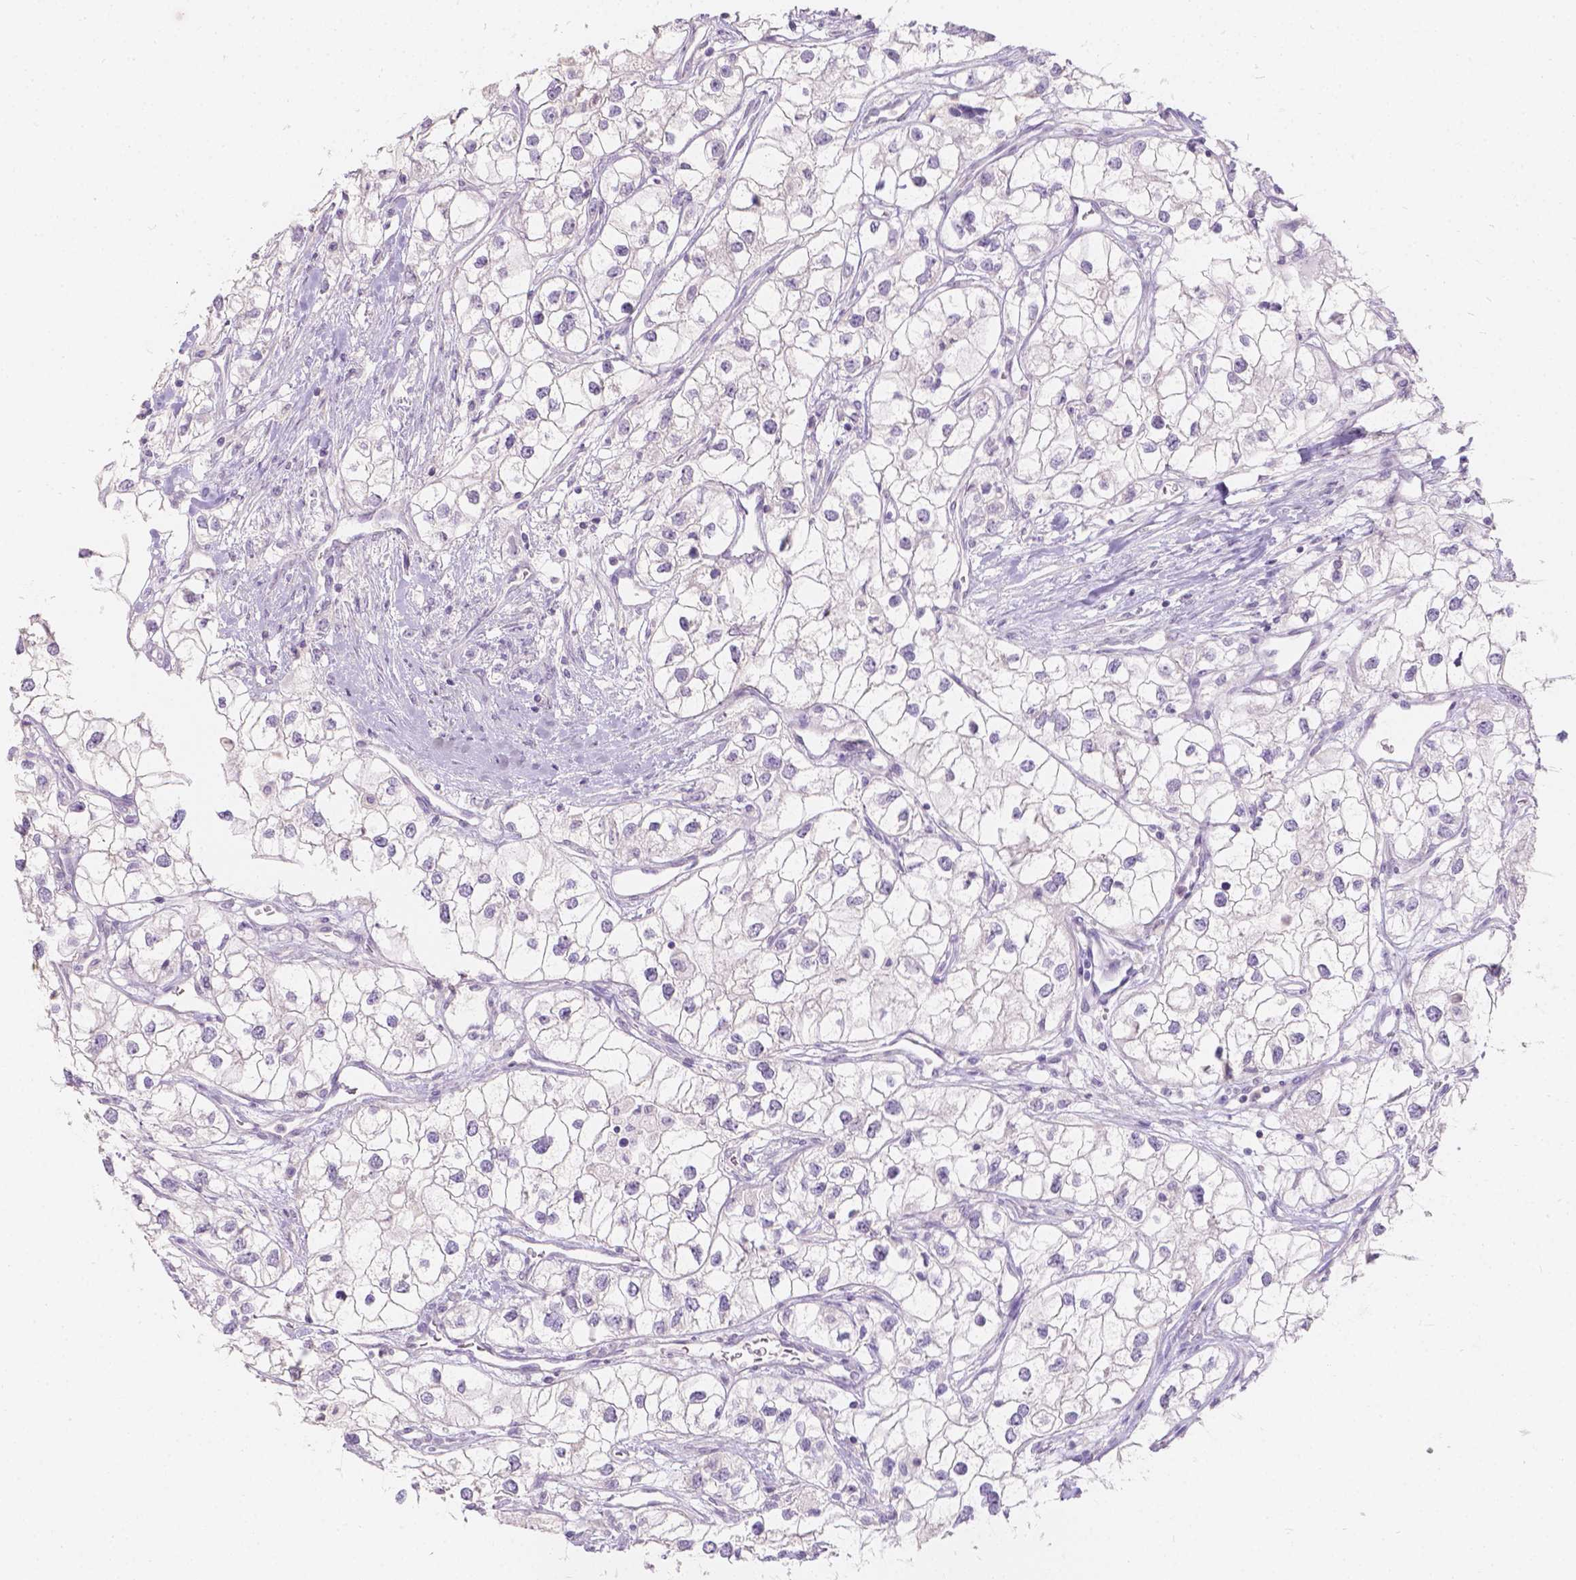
{"staining": {"intensity": "negative", "quantity": "none", "location": "none"}, "tissue": "renal cancer", "cell_type": "Tumor cells", "image_type": "cancer", "snomed": [{"axis": "morphology", "description": "Adenocarcinoma, NOS"}, {"axis": "topography", "description": "Kidney"}], "caption": "The image reveals no significant expression in tumor cells of renal cancer (adenocarcinoma).", "gene": "HTN3", "patient": {"sex": "male", "age": 59}}